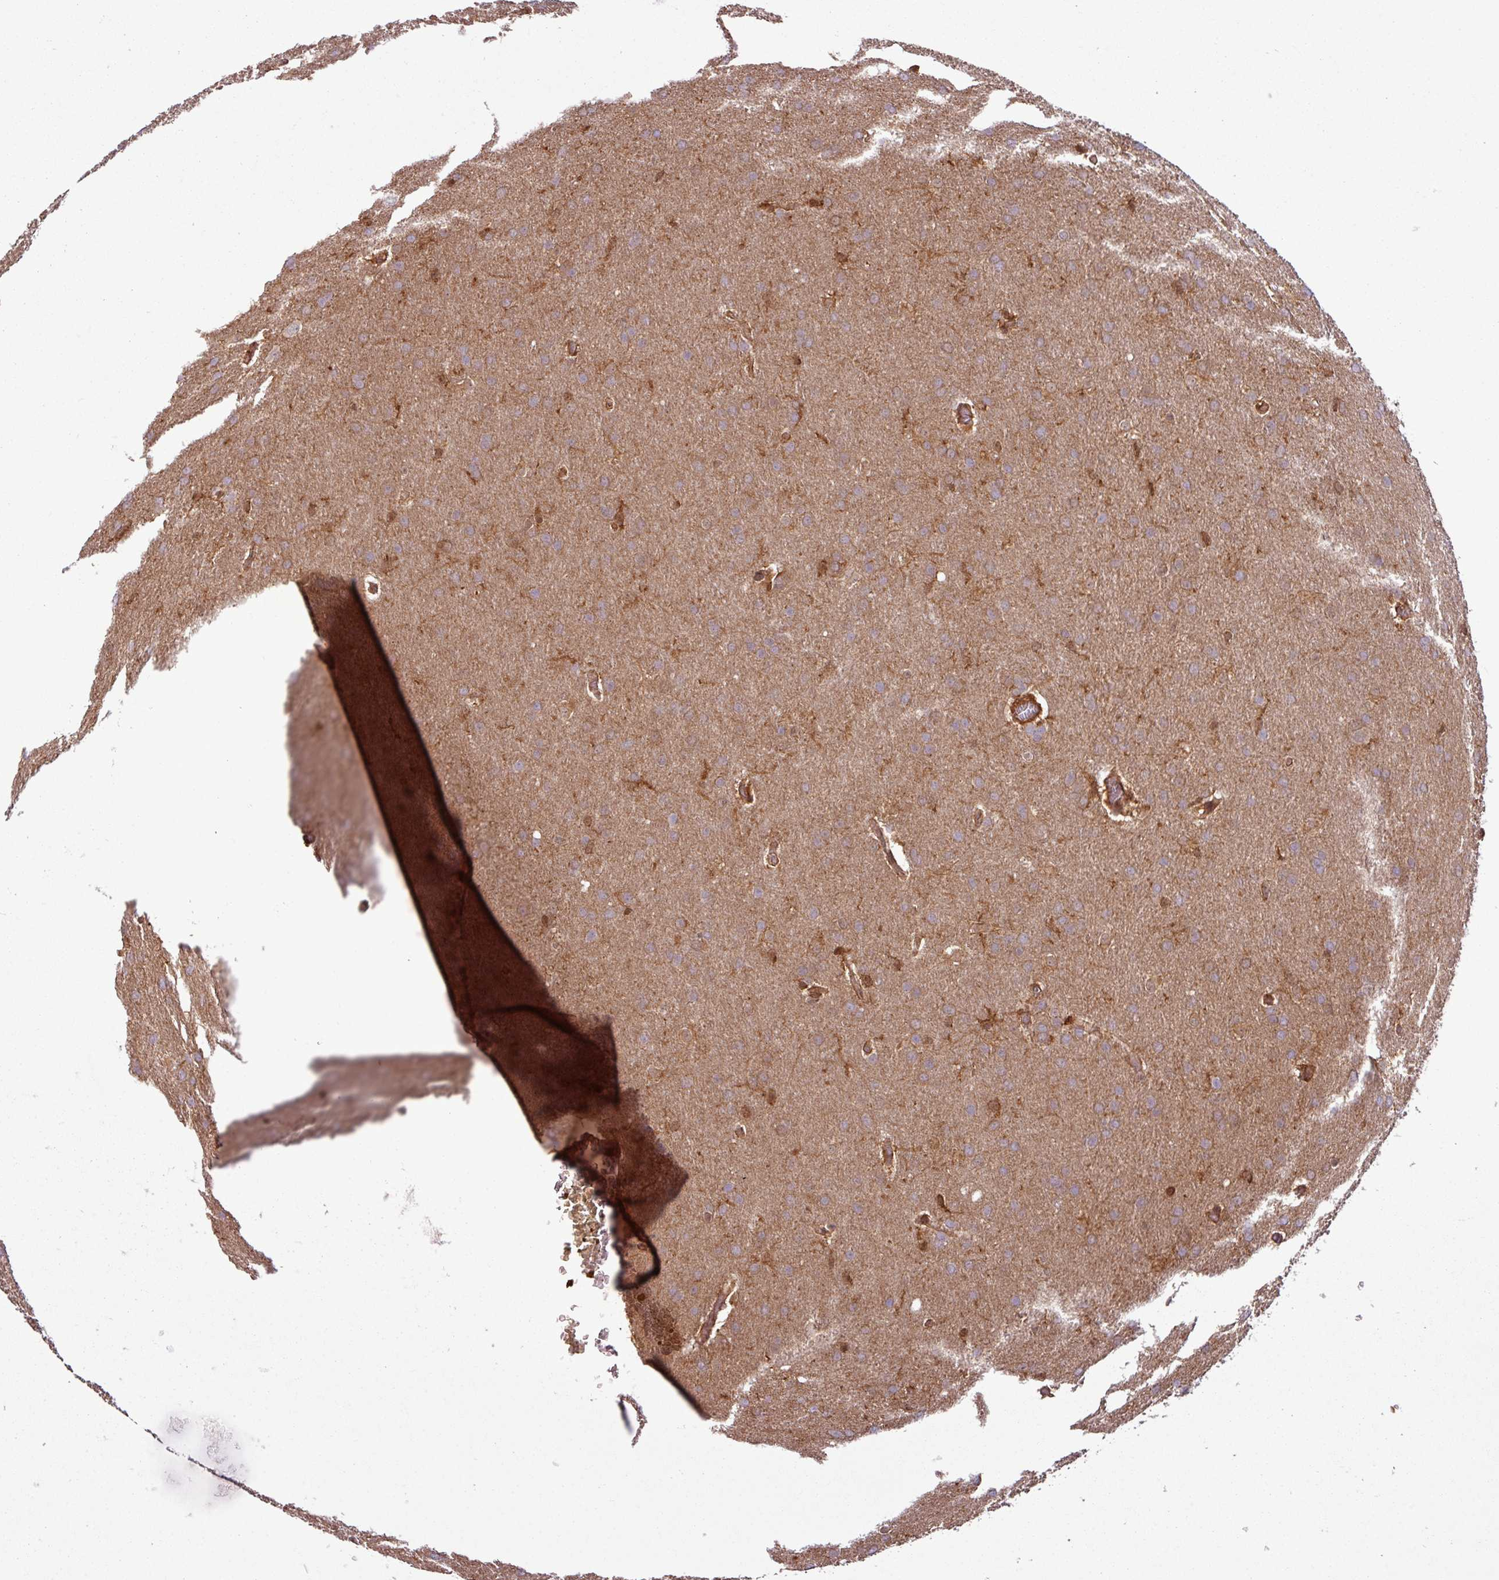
{"staining": {"intensity": "weak", "quantity": ">75%", "location": "cytoplasmic/membranous"}, "tissue": "glioma", "cell_type": "Tumor cells", "image_type": "cancer", "snomed": [{"axis": "morphology", "description": "Glioma, malignant, Low grade"}, {"axis": "topography", "description": "Brain"}], "caption": "Human glioma stained with a brown dye demonstrates weak cytoplasmic/membranous positive staining in about >75% of tumor cells.", "gene": "SH3BGRL", "patient": {"sex": "female", "age": 32}}